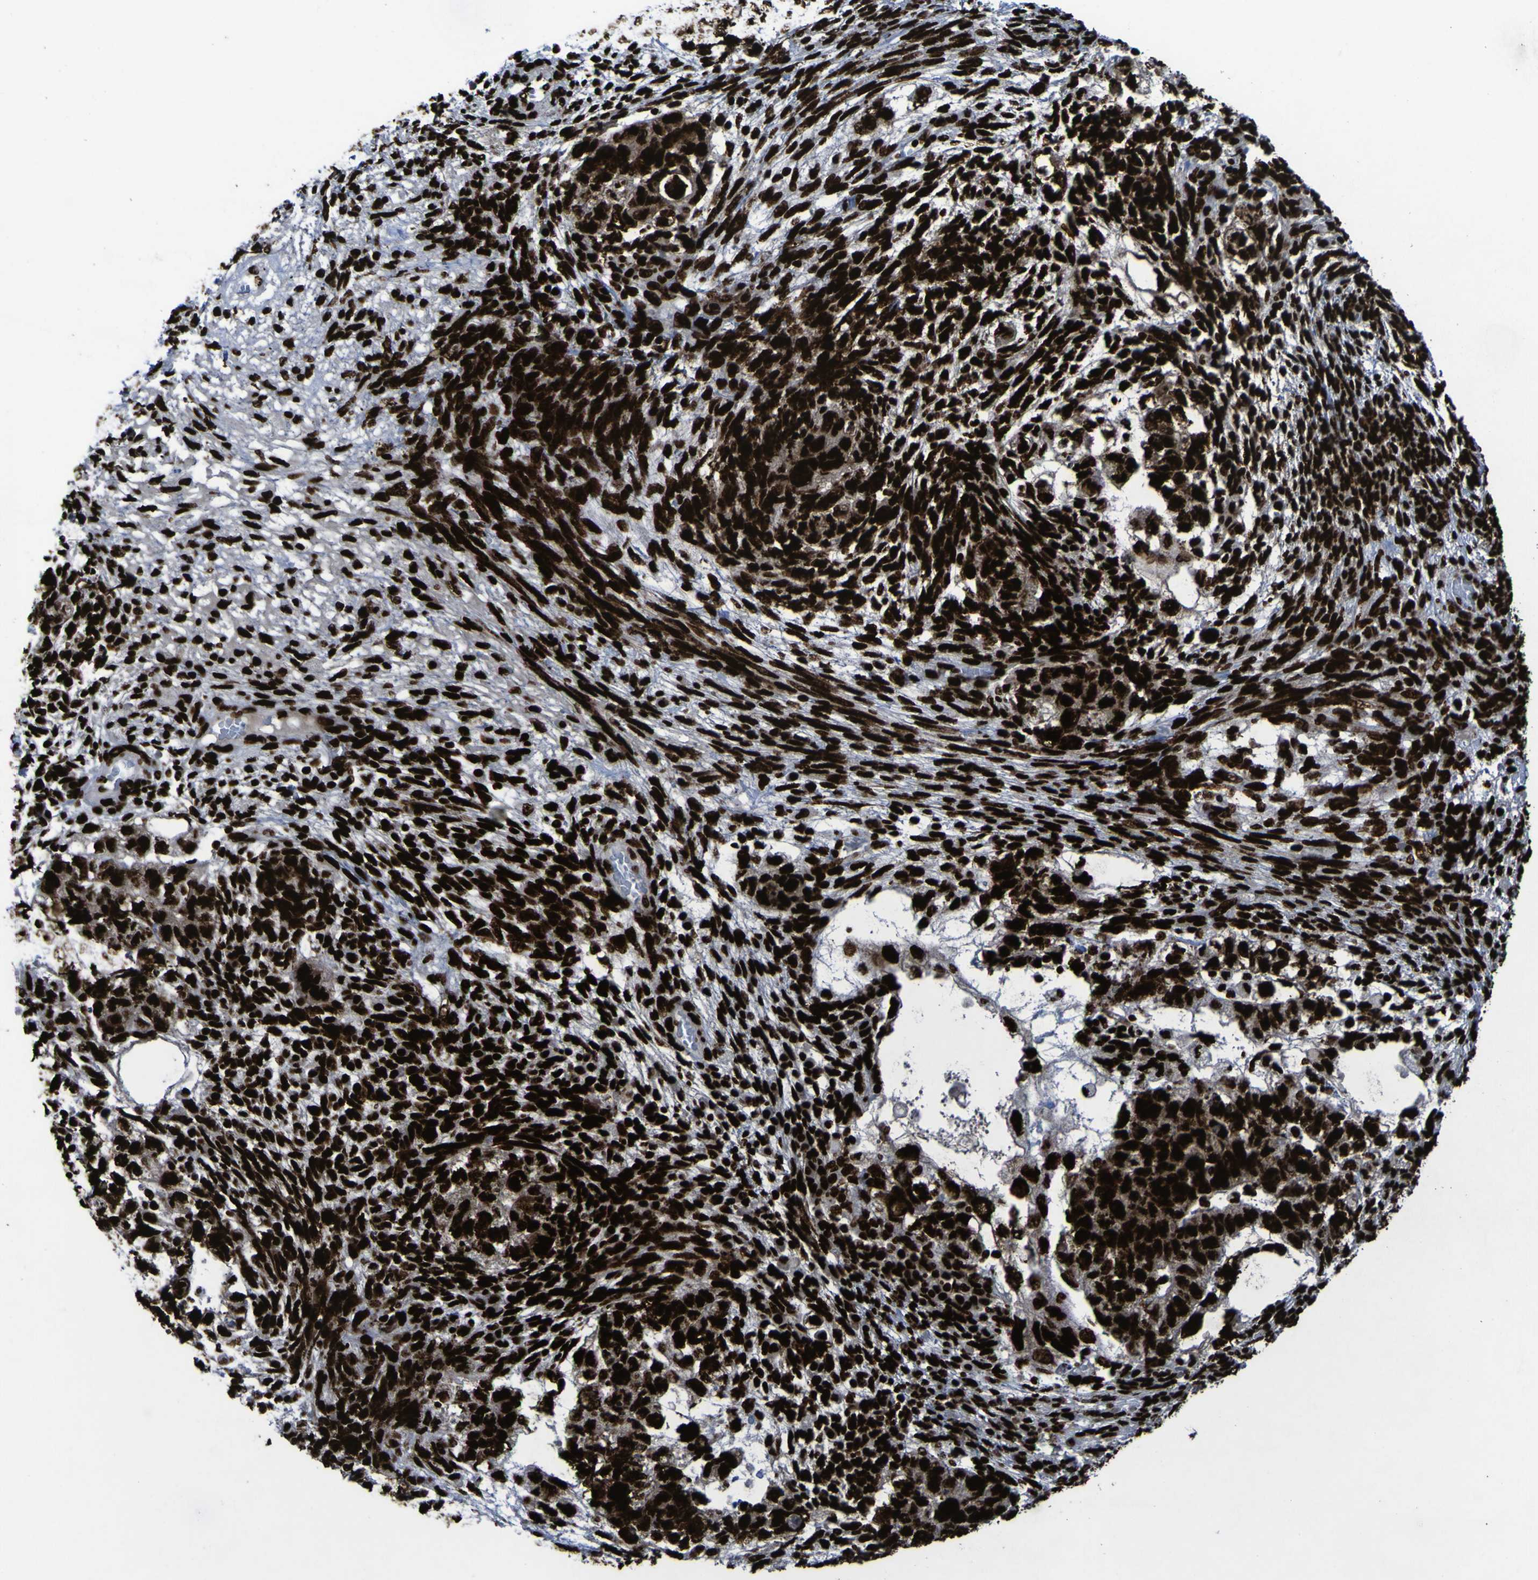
{"staining": {"intensity": "strong", "quantity": ">75%", "location": "nuclear"}, "tissue": "testis cancer", "cell_type": "Tumor cells", "image_type": "cancer", "snomed": [{"axis": "morphology", "description": "Normal tissue, NOS"}, {"axis": "morphology", "description": "Carcinoma, Embryonal, NOS"}, {"axis": "topography", "description": "Testis"}], "caption": "Testis cancer (embryonal carcinoma) stained with DAB IHC reveals high levels of strong nuclear expression in about >75% of tumor cells.", "gene": "NPM1", "patient": {"sex": "male", "age": 36}}